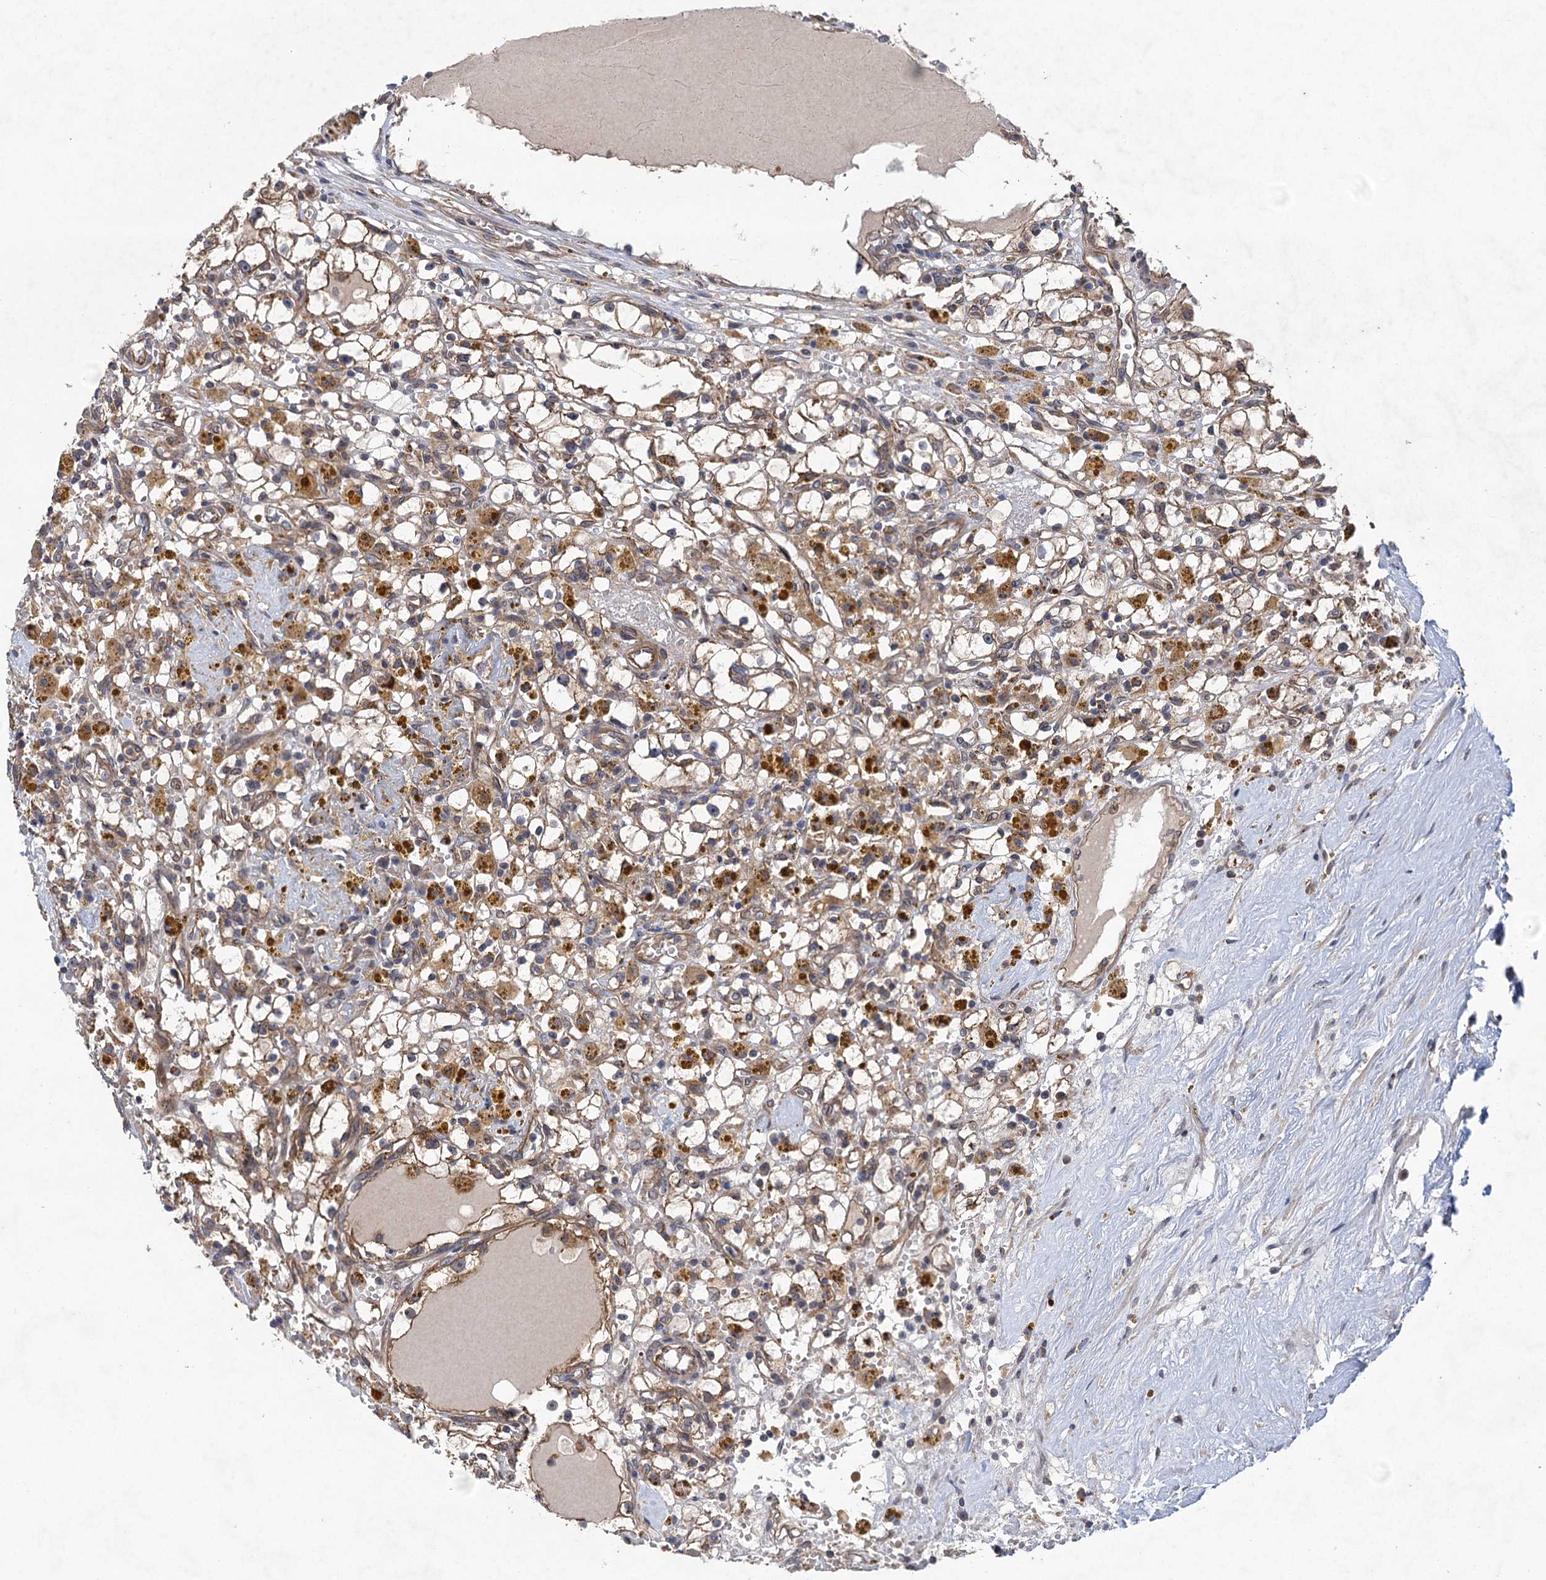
{"staining": {"intensity": "weak", "quantity": ">75%", "location": "cytoplasmic/membranous"}, "tissue": "renal cancer", "cell_type": "Tumor cells", "image_type": "cancer", "snomed": [{"axis": "morphology", "description": "Adenocarcinoma, NOS"}, {"axis": "topography", "description": "Kidney"}], "caption": "Immunohistochemical staining of adenocarcinoma (renal) demonstrates low levels of weak cytoplasmic/membranous protein expression in about >75% of tumor cells.", "gene": "HAUS1", "patient": {"sex": "male", "age": 56}}